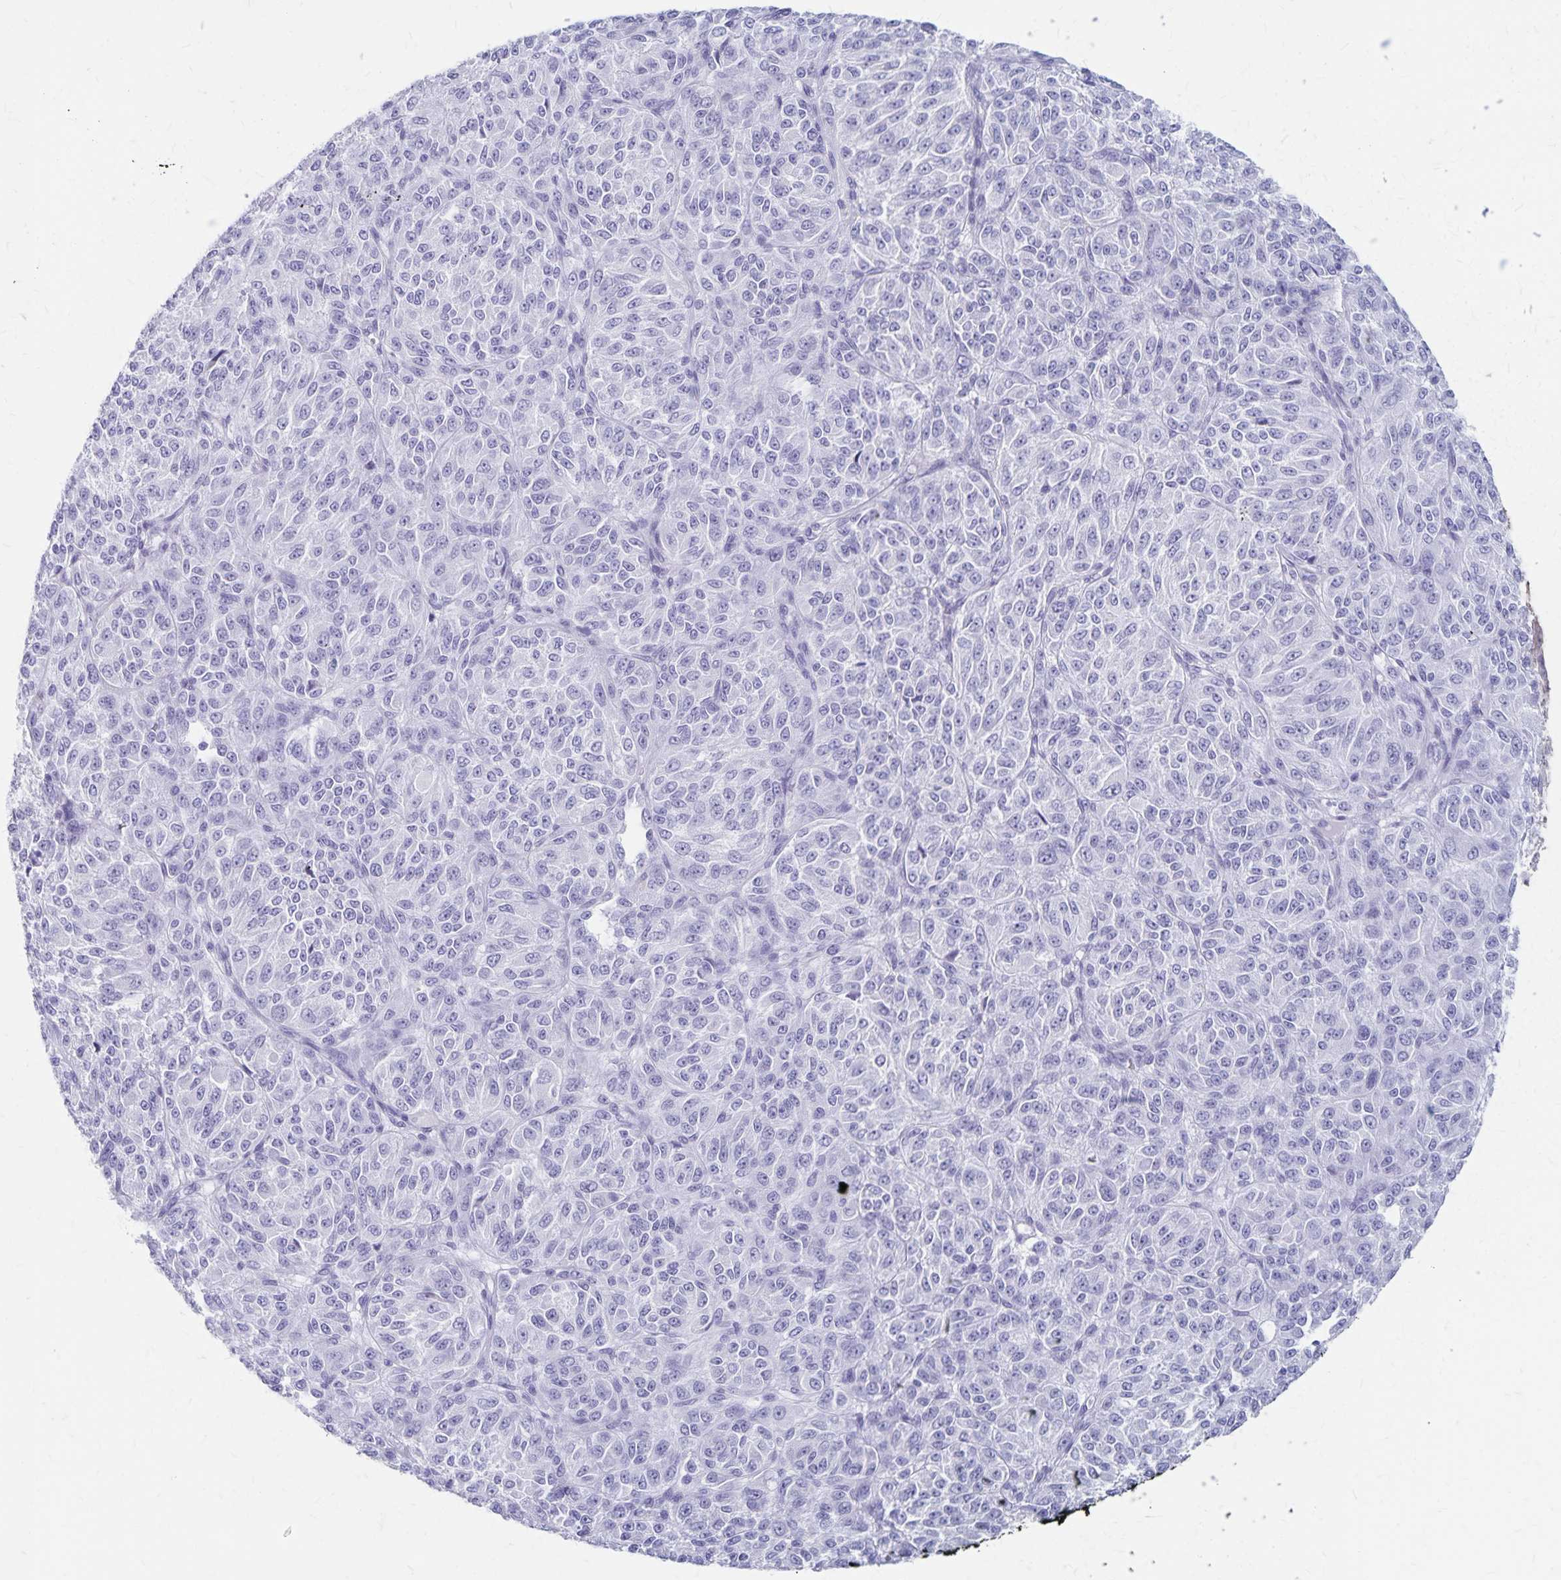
{"staining": {"intensity": "negative", "quantity": "none", "location": "none"}, "tissue": "melanoma", "cell_type": "Tumor cells", "image_type": "cancer", "snomed": [{"axis": "morphology", "description": "Malignant melanoma, Metastatic site"}, {"axis": "topography", "description": "Brain"}], "caption": "IHC image of neoplastic tissue: human melanoma stained with DAB shows no significant protein expression in tumor cells.", "gene": "GPBAR1", "patient": {"sex": "female", "age": 56}}